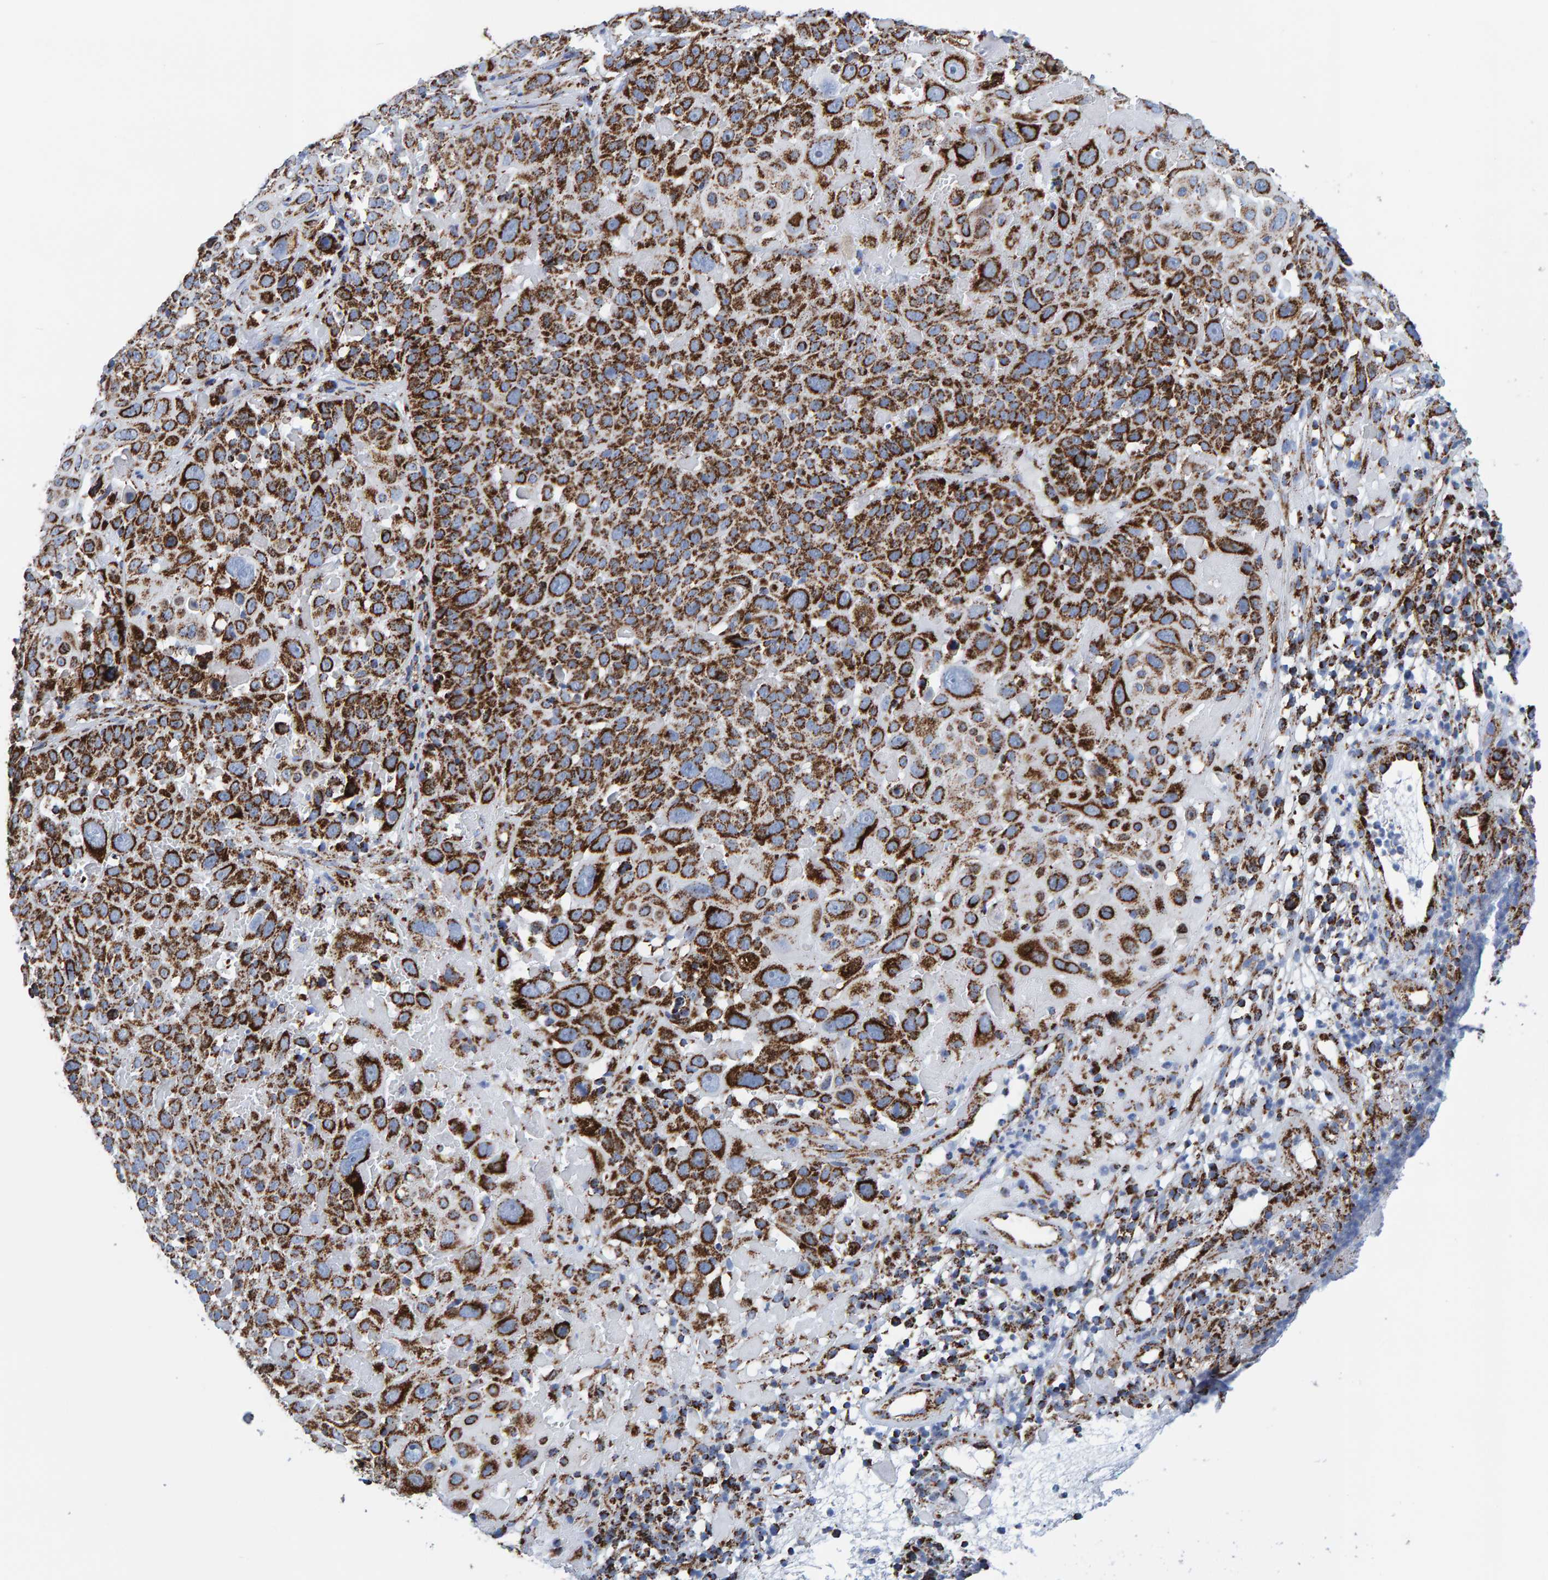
{"staining": {"intensity": "strong", "quantity": ">75%", "location": "cytoplasmic/membranous"}, "tissue": "cervical cancer", "cell_type": "Tumor cells", "image_type": "cancer", "snomed": [{"axis": "morphology", "description": "Squamous cell carcinoma, NOS"}, {"axis": "topography", "description": "Cervix"}], "caption": "Protein expression by immunohistochemistry (IHC) exhibits strong cytoplasmic/membranous expression in about >75% of tumor cells in squamous cell carcinoma (cervical).", "gene": "ENSG00000262660", "patient": {"sex": "female", "age": 74}}